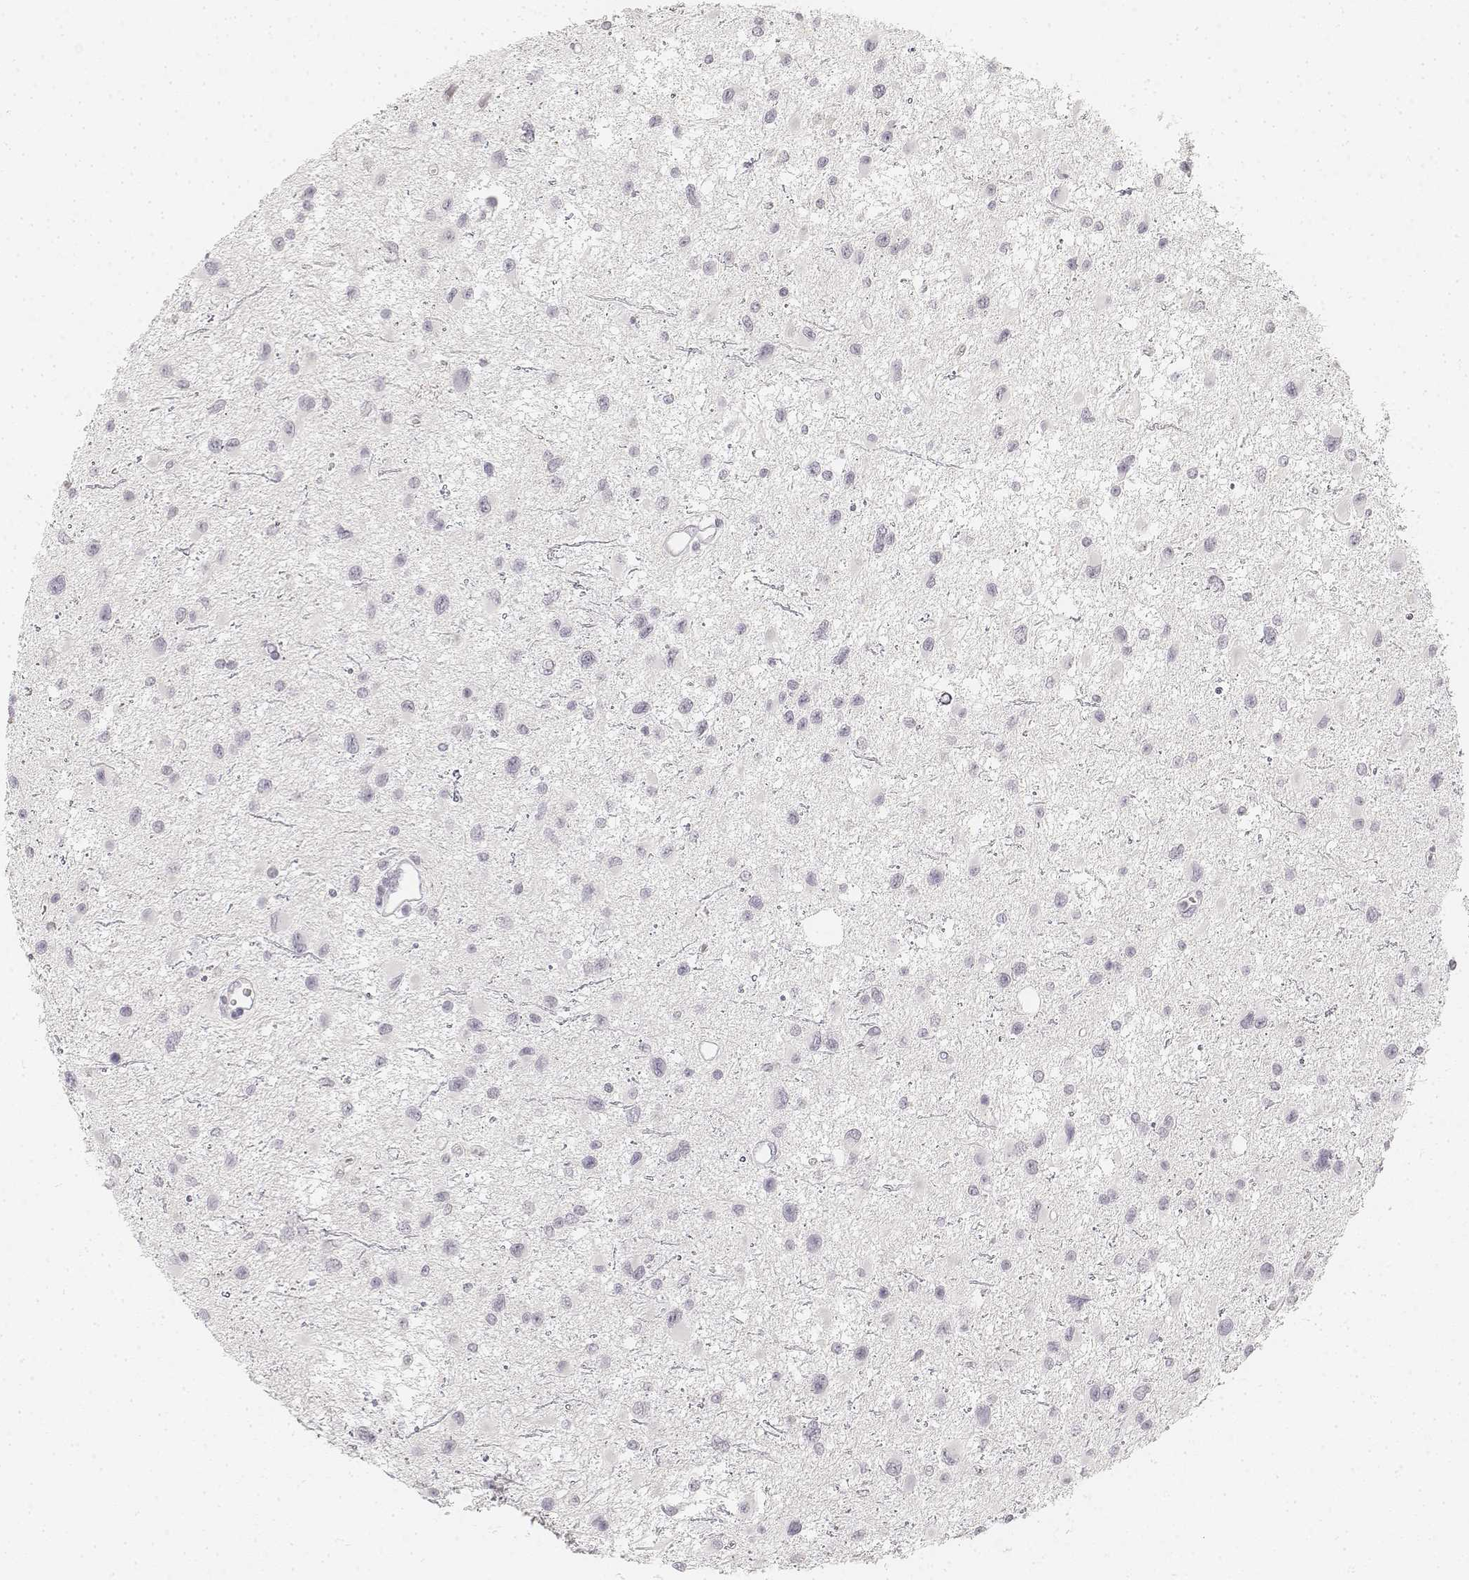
{"staining": {"intensity": "negative", "quantity": "none", "location": "none"}, "tissue": "glioma", "cell_type": "Tumor cells", "image_type": "cancer", "snomed": [{"axis": "morphology", "description": "Glioma, malignant, Low grade"}, {"axis": "topography", "description": "Brain"}], "caption": "Tumor cells show no significant positivity in glioma.", "gene": "DSG4", "patient": {"sex": "female", "age": 32}}